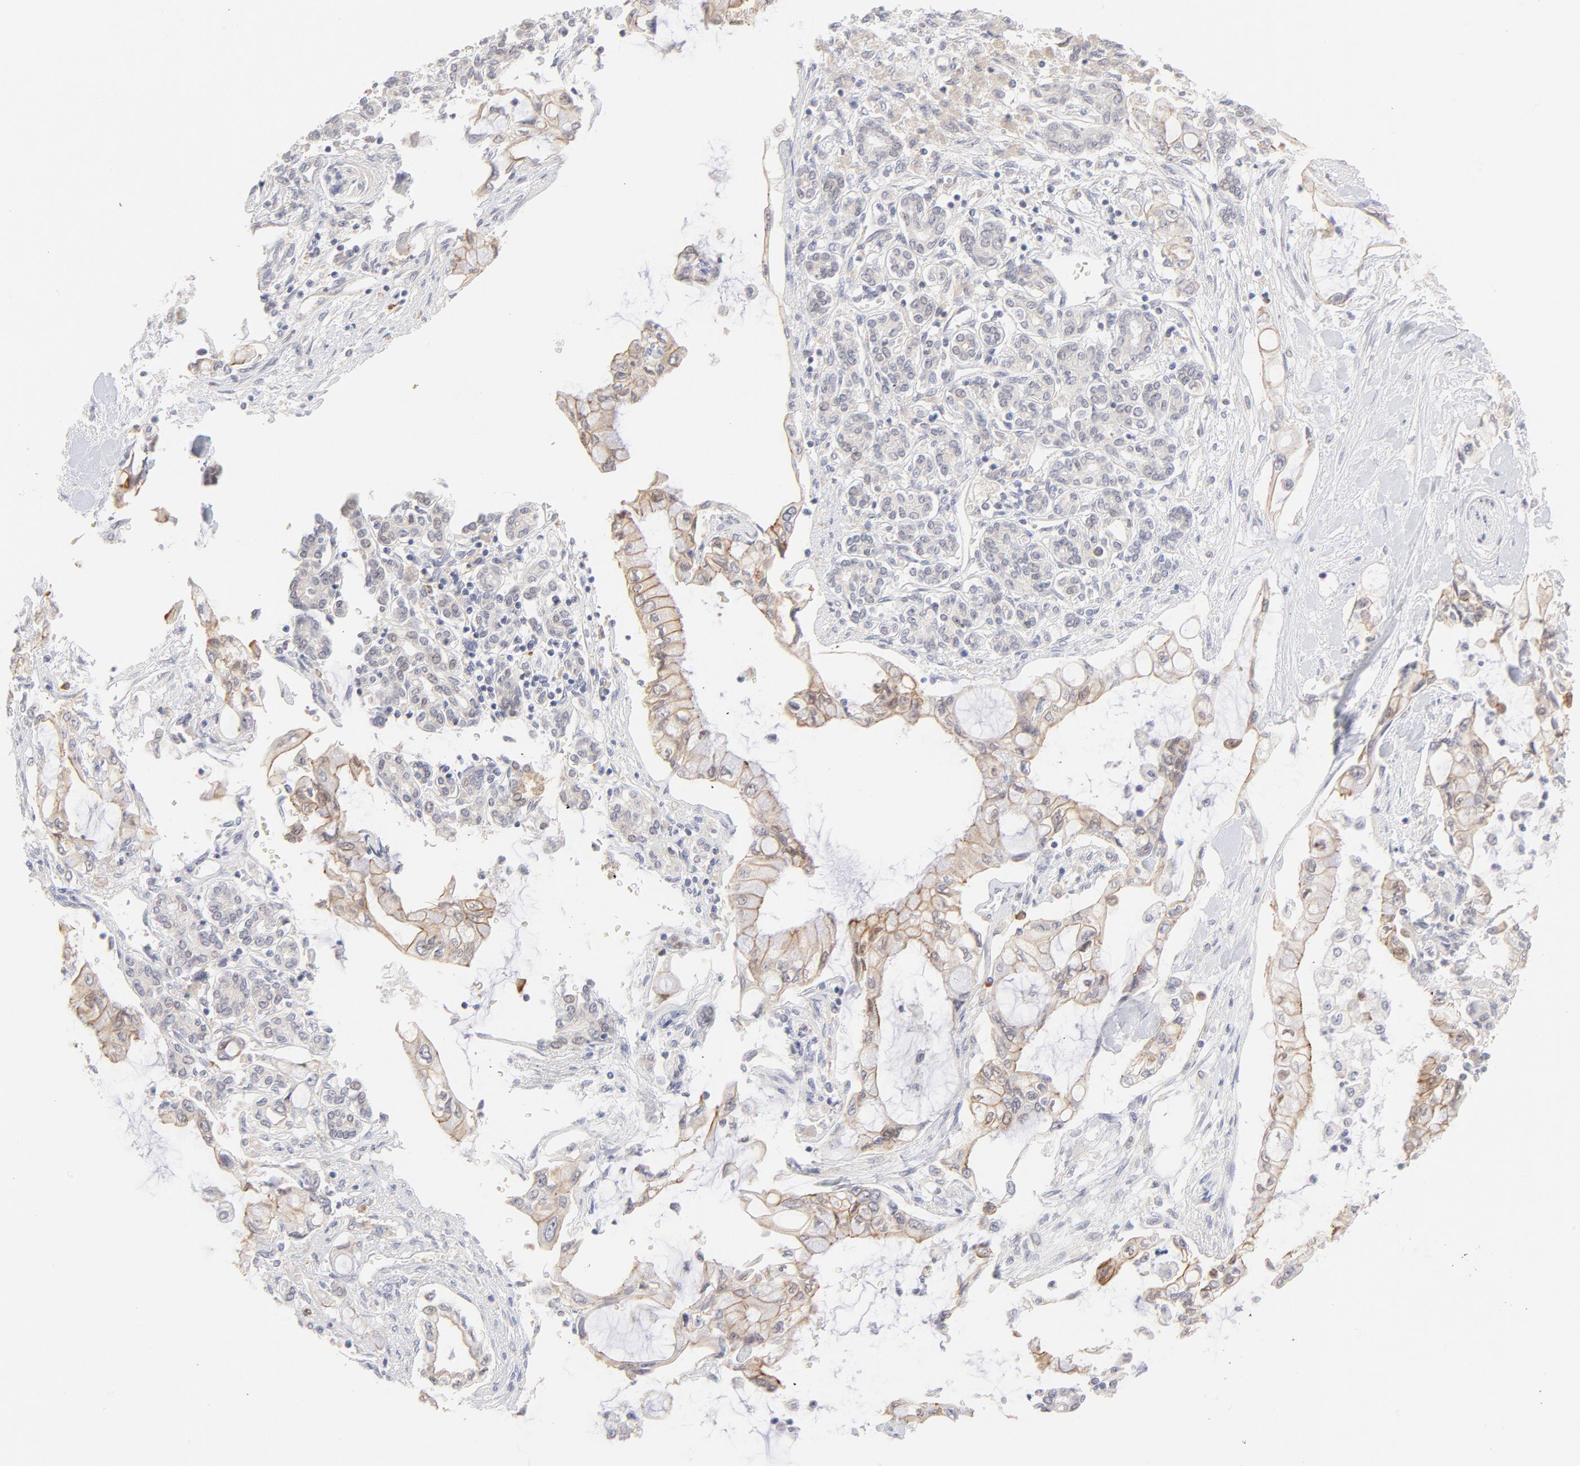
{"staining": {"intensity": "weak", "quantity": ">75%", "location": "cytoplasmic/membranous"}, "tissue": "pancreatic cancer", "cell_type": "Tumor cells", "image_type": "cancer", "snomed": [{"axis": "morphology", "description": "Adenocarcinoma, NOS"}, {"axis": "topography", "description": "Pancreas"}], "caption": "About >75% of tumor cells in human adenocarcinoma (pancreatic) exhibit weak cytoplasmic/membranous protein expression as visualized by brown immunohistochemical staining.", "gene": "ELF3", "patient": {"sex": "female", "age": 70}}